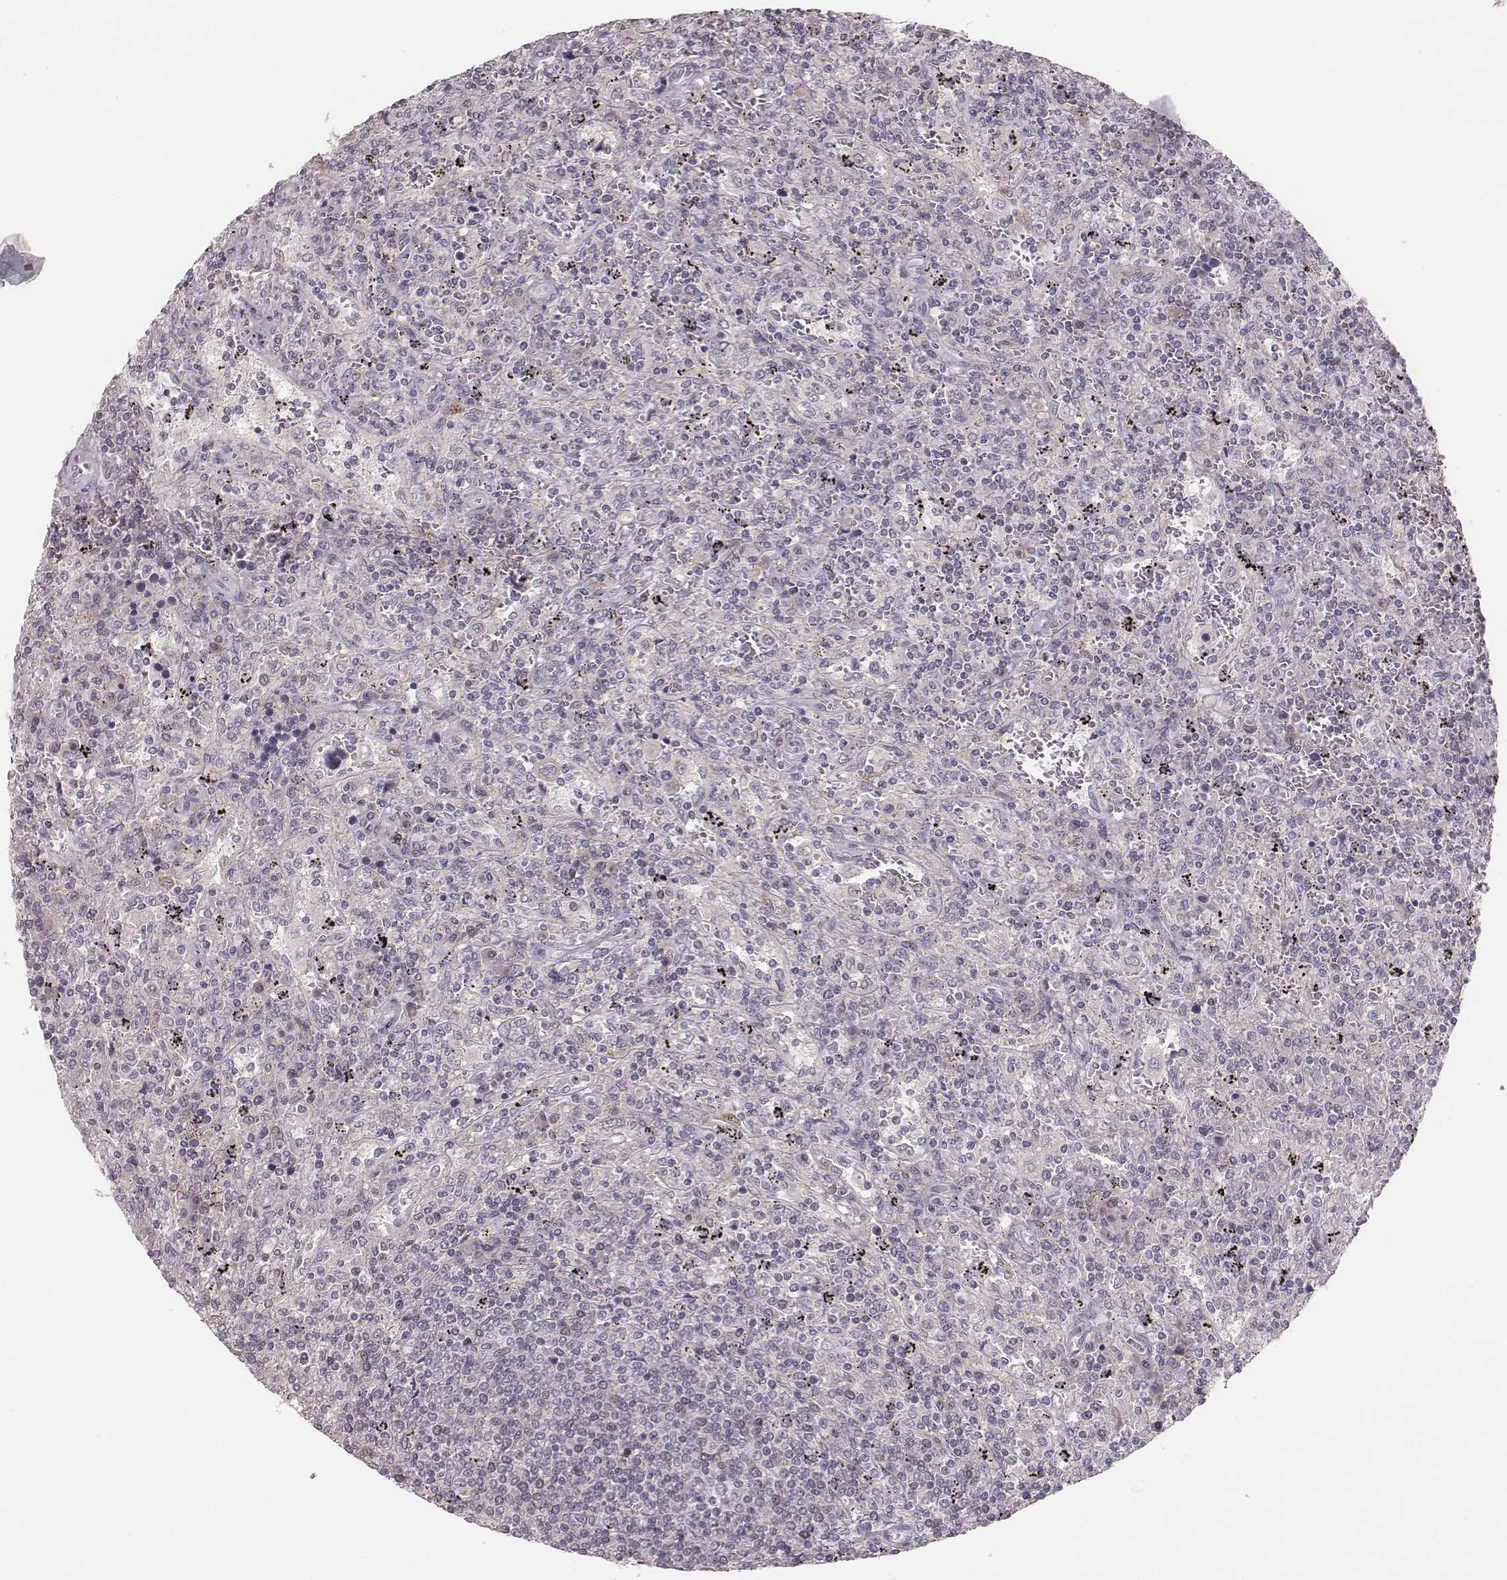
{"staining": {"intensity": "negative", "quantity": "none", "location": "none"}, "tissue": "lymphoma", "cell_type": "Tumor cells", "image_type": "cancer", "snomed": [{"axis": "morphology", "description": "Malignant lymphoma, non-Hodgkin's type, Low grade"}, {"axis": "topography", "description": "Spleen"}], "caption": "Immunohistochemical staining of low-grade malignant lymphoma, non-Hodgkin's type shows no significant positivity in tumor cells.", "gene": "LY6K", "patient": {"sex": "male", "age": 62}}